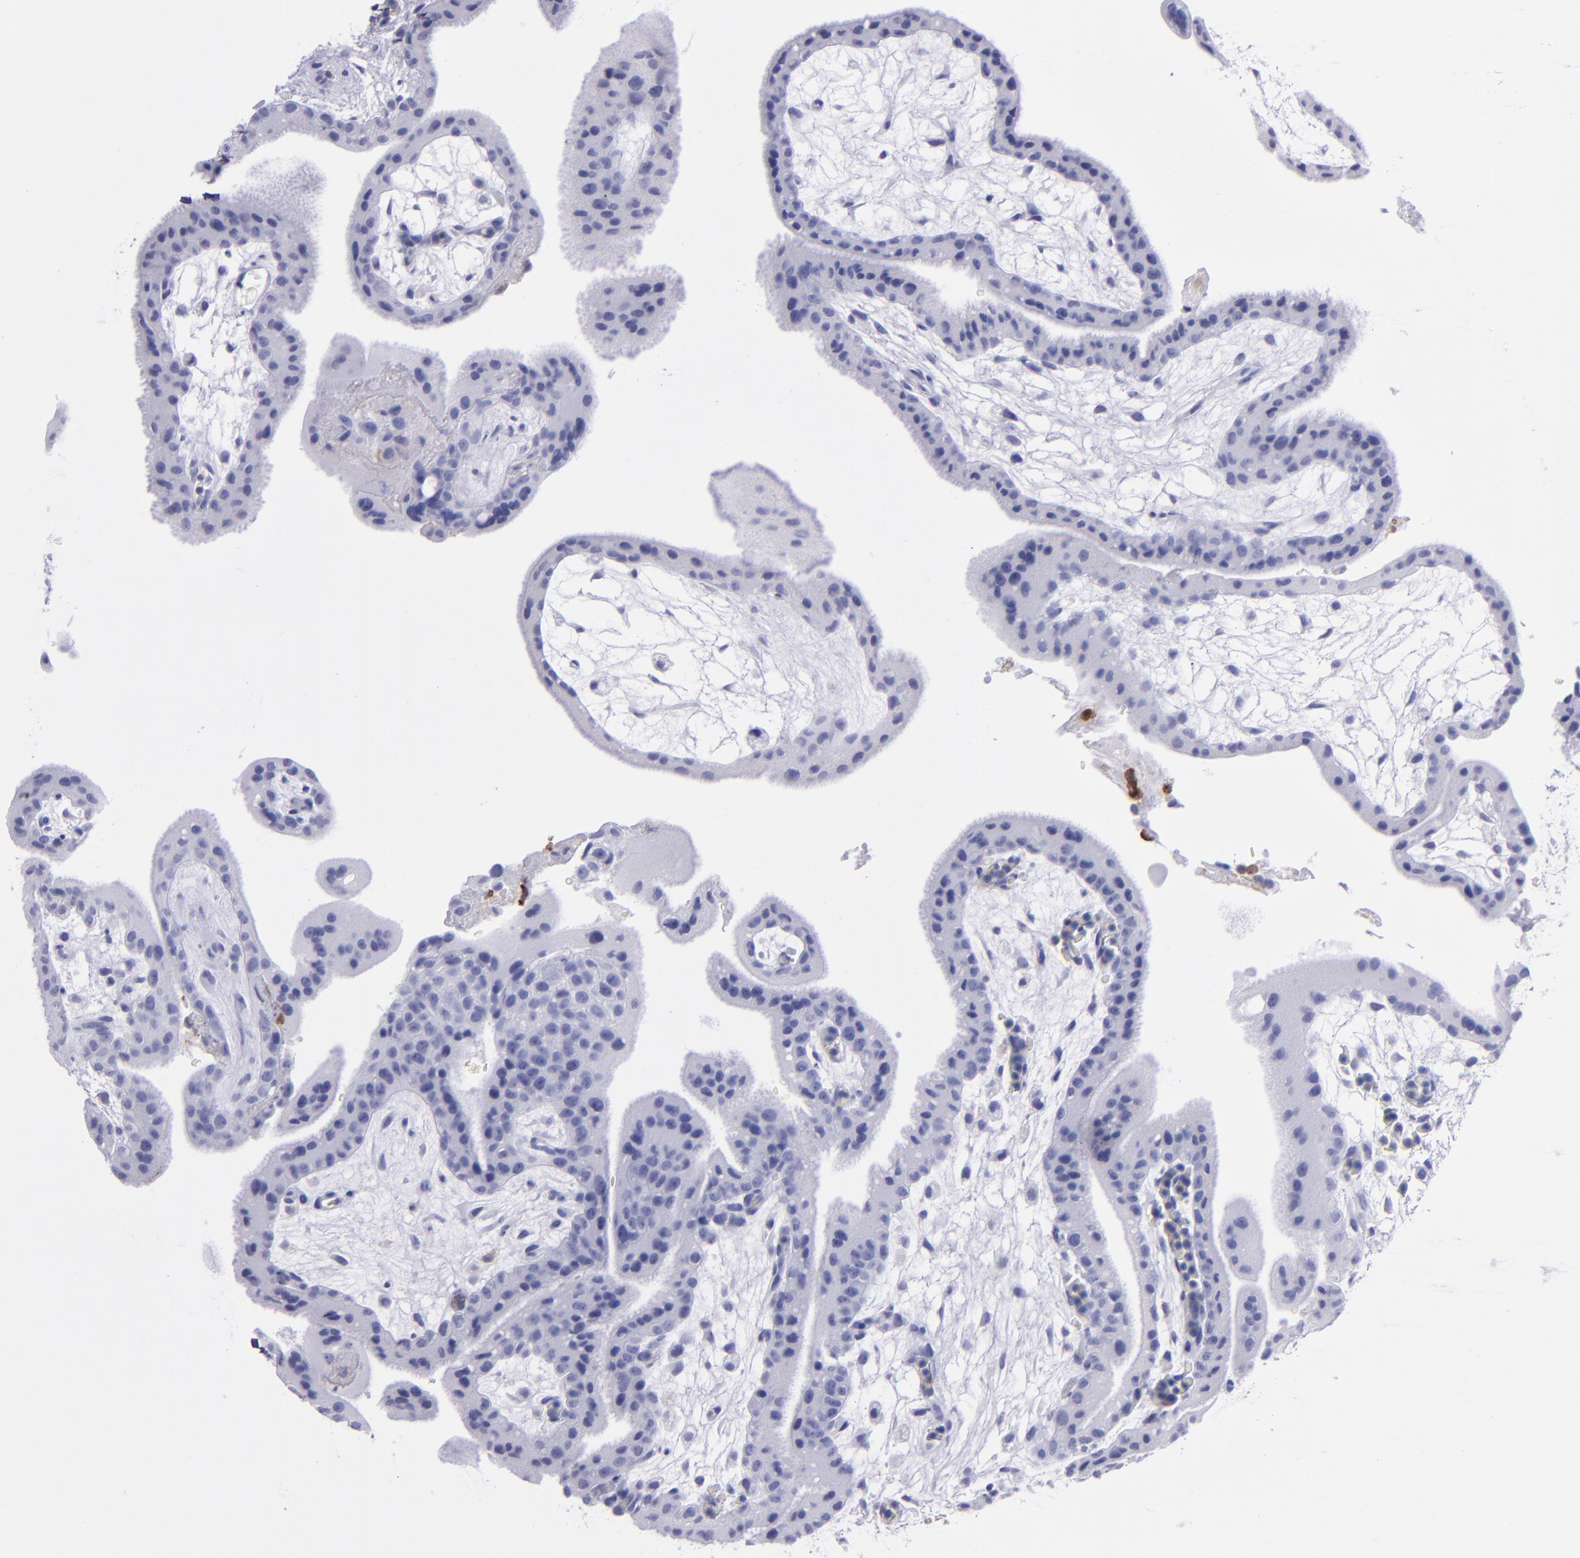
{"staining": {"intensity": "negative", "quantity": "none", "location": "none"}, "tissue": "placenta", "cell_type": "Trophoblastic cells", "image_type": "normal", "snomed": [{"axis": "morphology", "description": "Normal tissue, NOS"}, {"axis": "topography", "description": "Placenta"}], "caption": "This photomicrograph is of benign placenta stained with immunohistochemistry (IHC) to label a protein in brown with the nuclei are counter-stained blue. There is no expression in trophoblastic cells.", "gene": "CR1", "patient": {"sex": "female", "age": 35}}